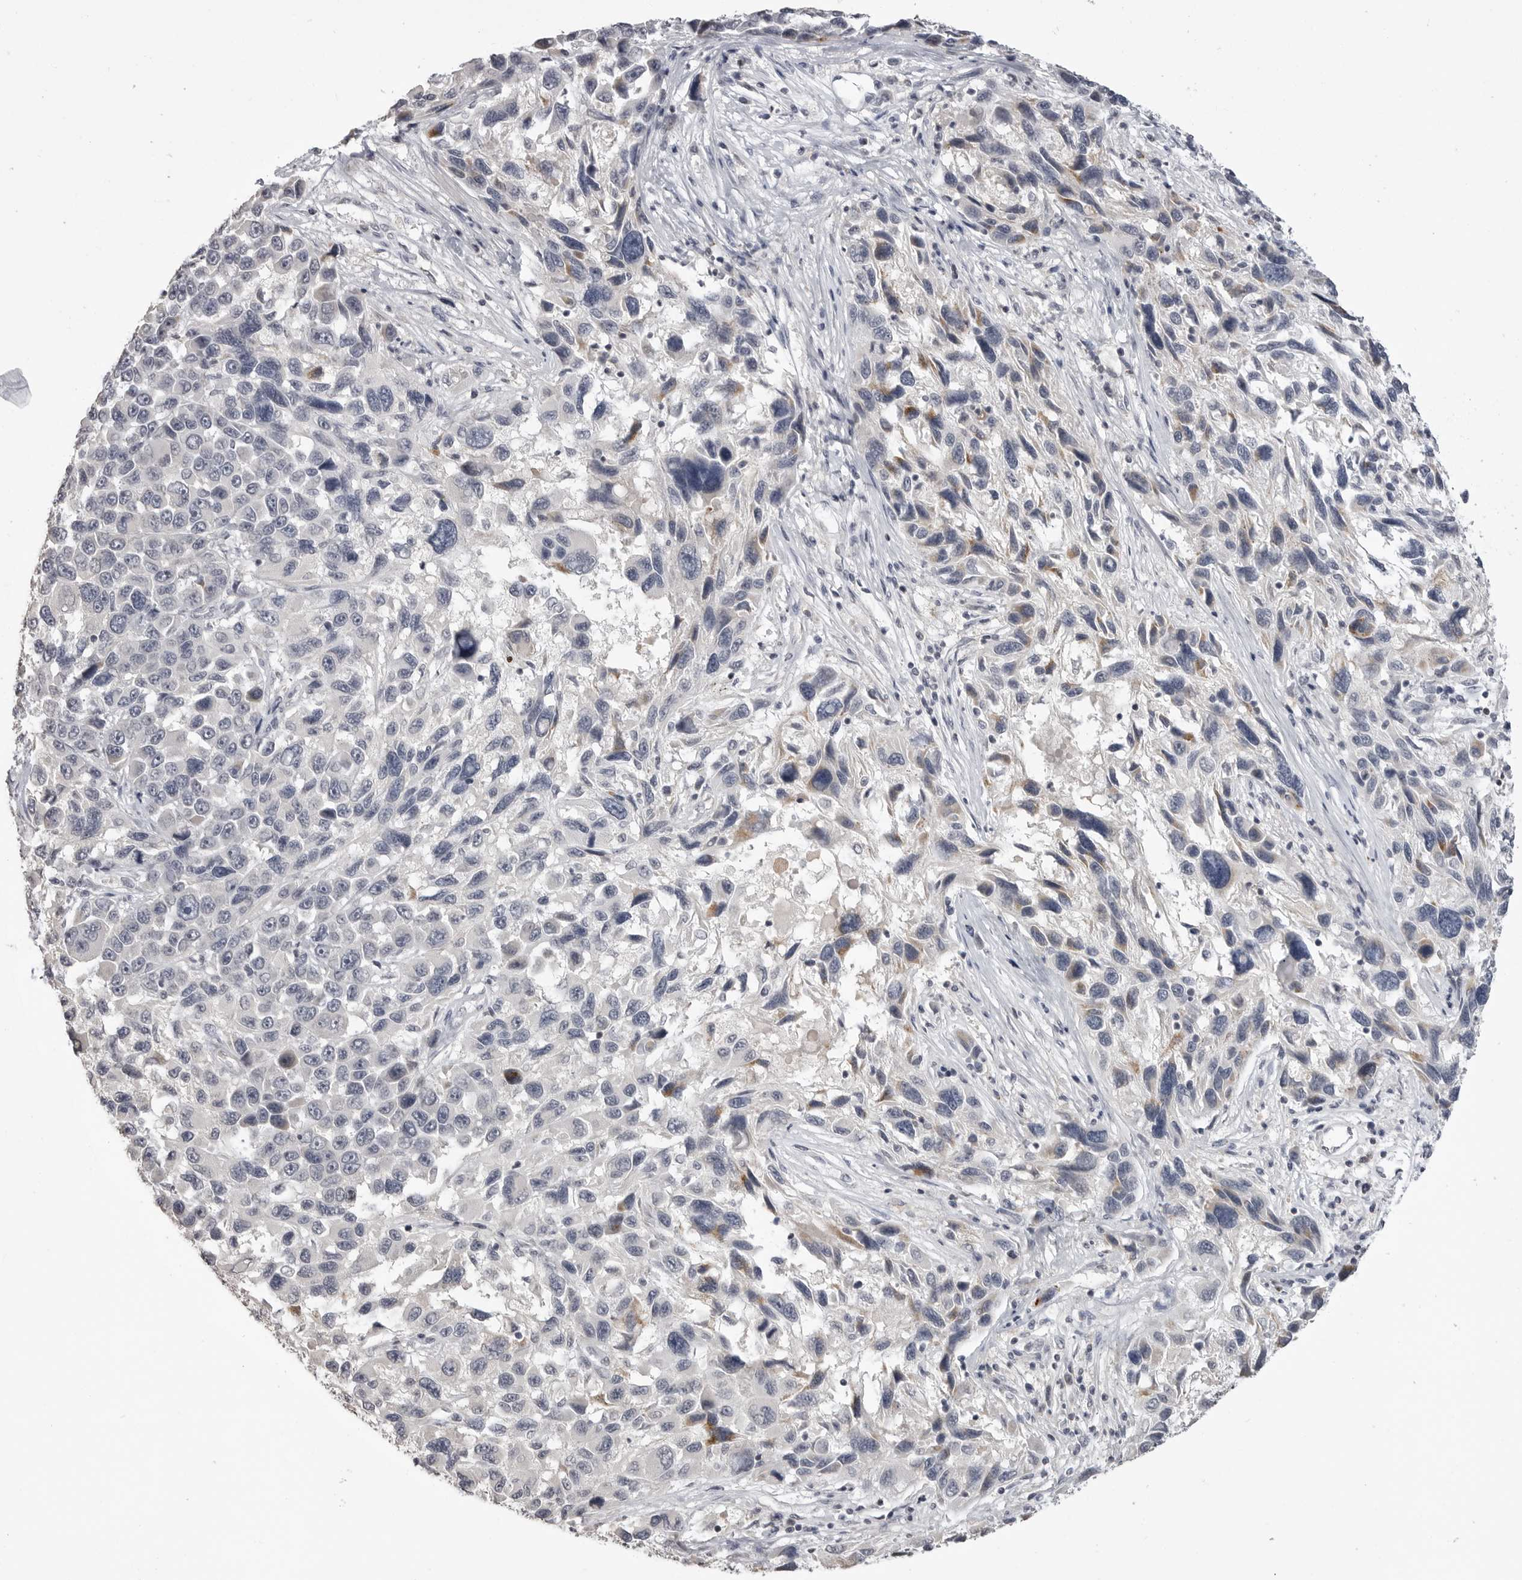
{"staining": {"intensity": "weak", "quantity": "<25%", "location": "cytoplasmic/membranous"}, "tissue": "melanoma", "cell_type": "Tumor cells", "image_type": "cancer", "snomed": [{"axis": "morphology", "description": "Malignant melanoma, NOS"}, {"axis": "topography", "description": "Skin"}], "caption": "This histopathology image is of malignant melanoma stained with immunohistochemistry to label a protein in brown with the nuclei are counter-stained blue. There is no positivity in tumor cells.", "gene": "GPN2", "patient": {"sex": "male", "age": 53}}